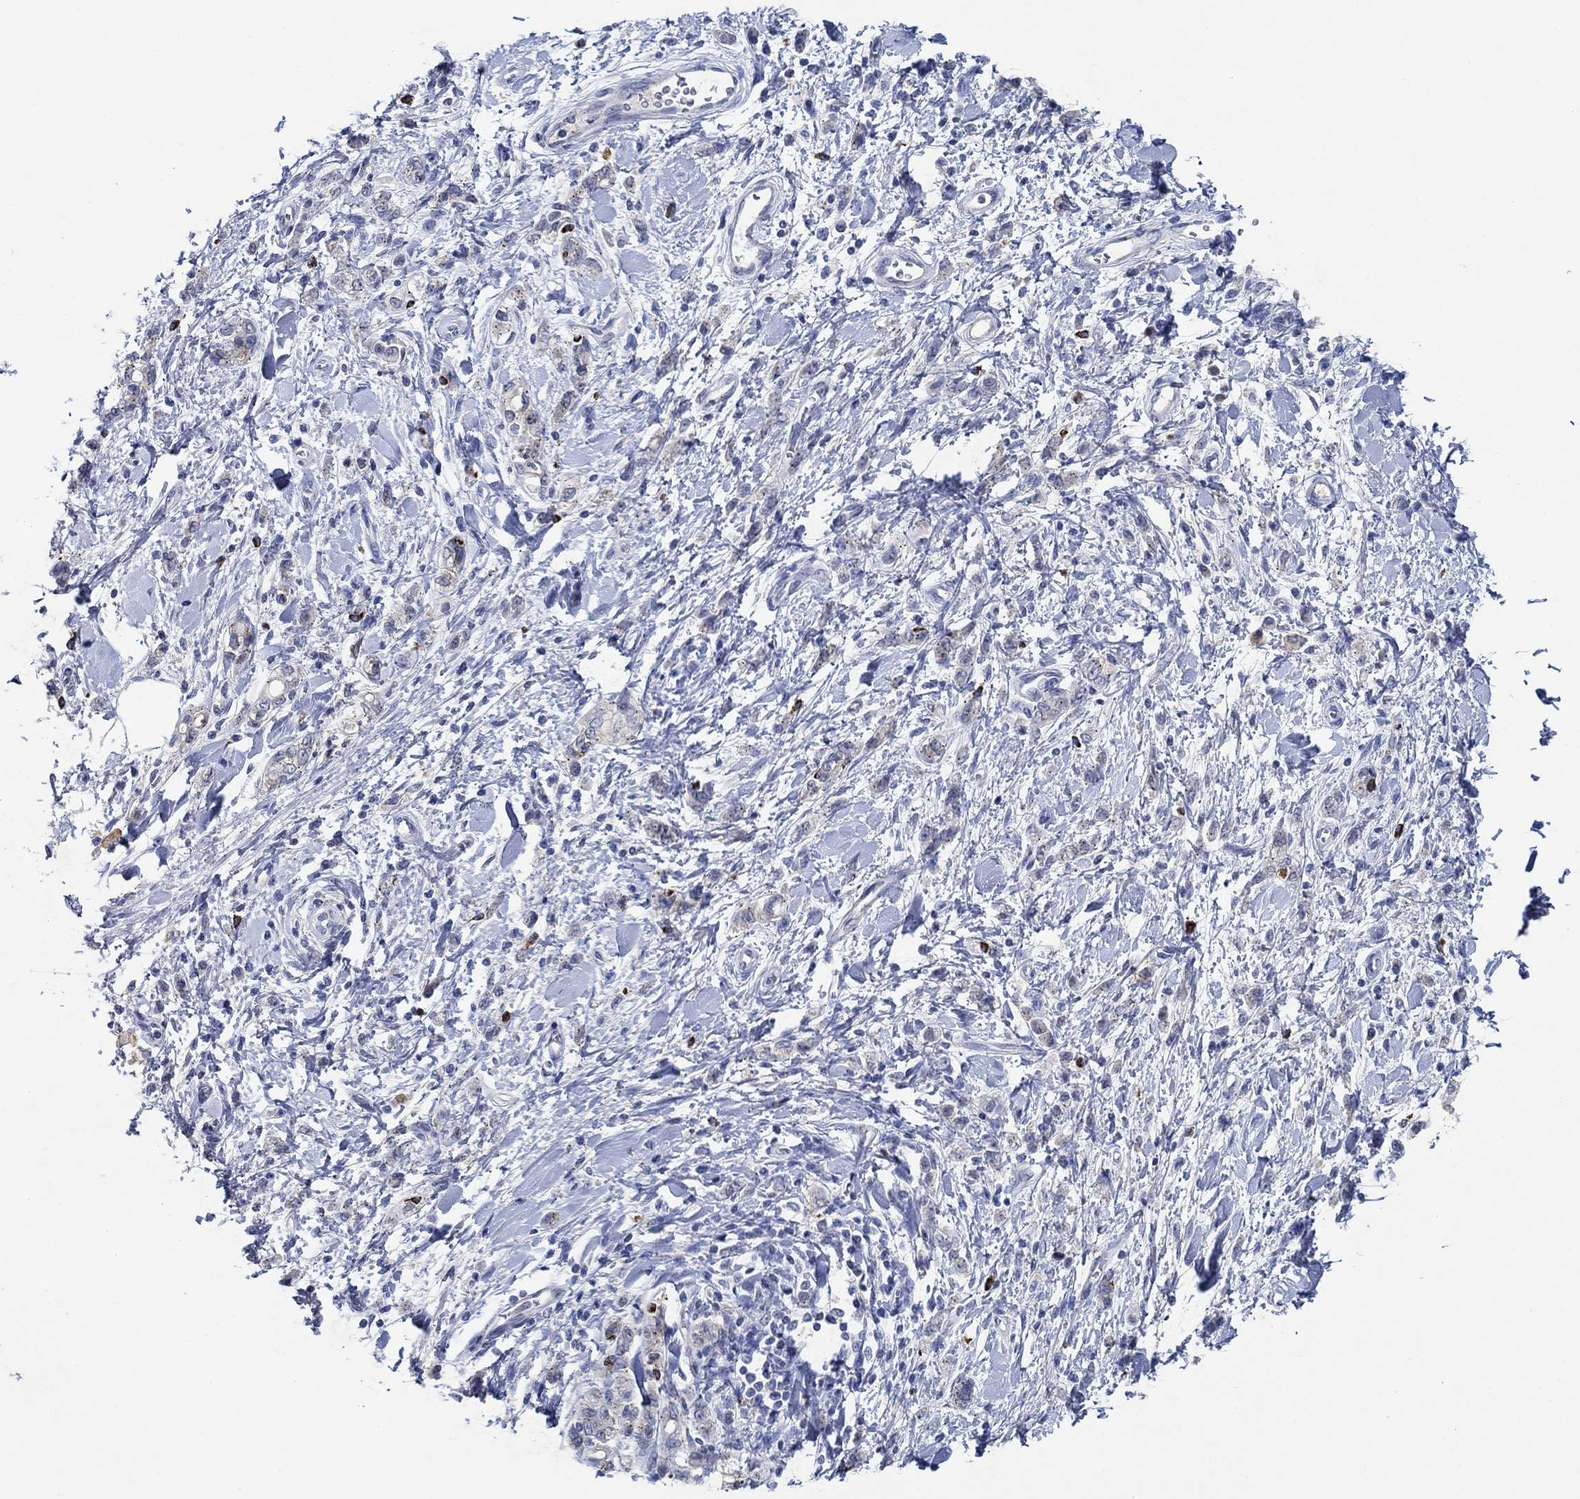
{"staining": {"intensity": "negative", "quantity": "none", "location": "none"}, "tissue": "stomach cancer", "cell_type": "Tumor cells", "image_type": "cancer", "snomed": [{"axis": "morphology", "description": "Adenocarcinoma, NOS"}, {"axis": "topography", "description": "Stomach"}], "caption": "High magnification brightfield microscopy of stomach adenocarcinoma stained with DAB (brown) and counterstained with hematoxylin (blue): tumor cells show no significant positivity.", "gene": "CPM", "patient": {"sex": "male", "age": 77}}